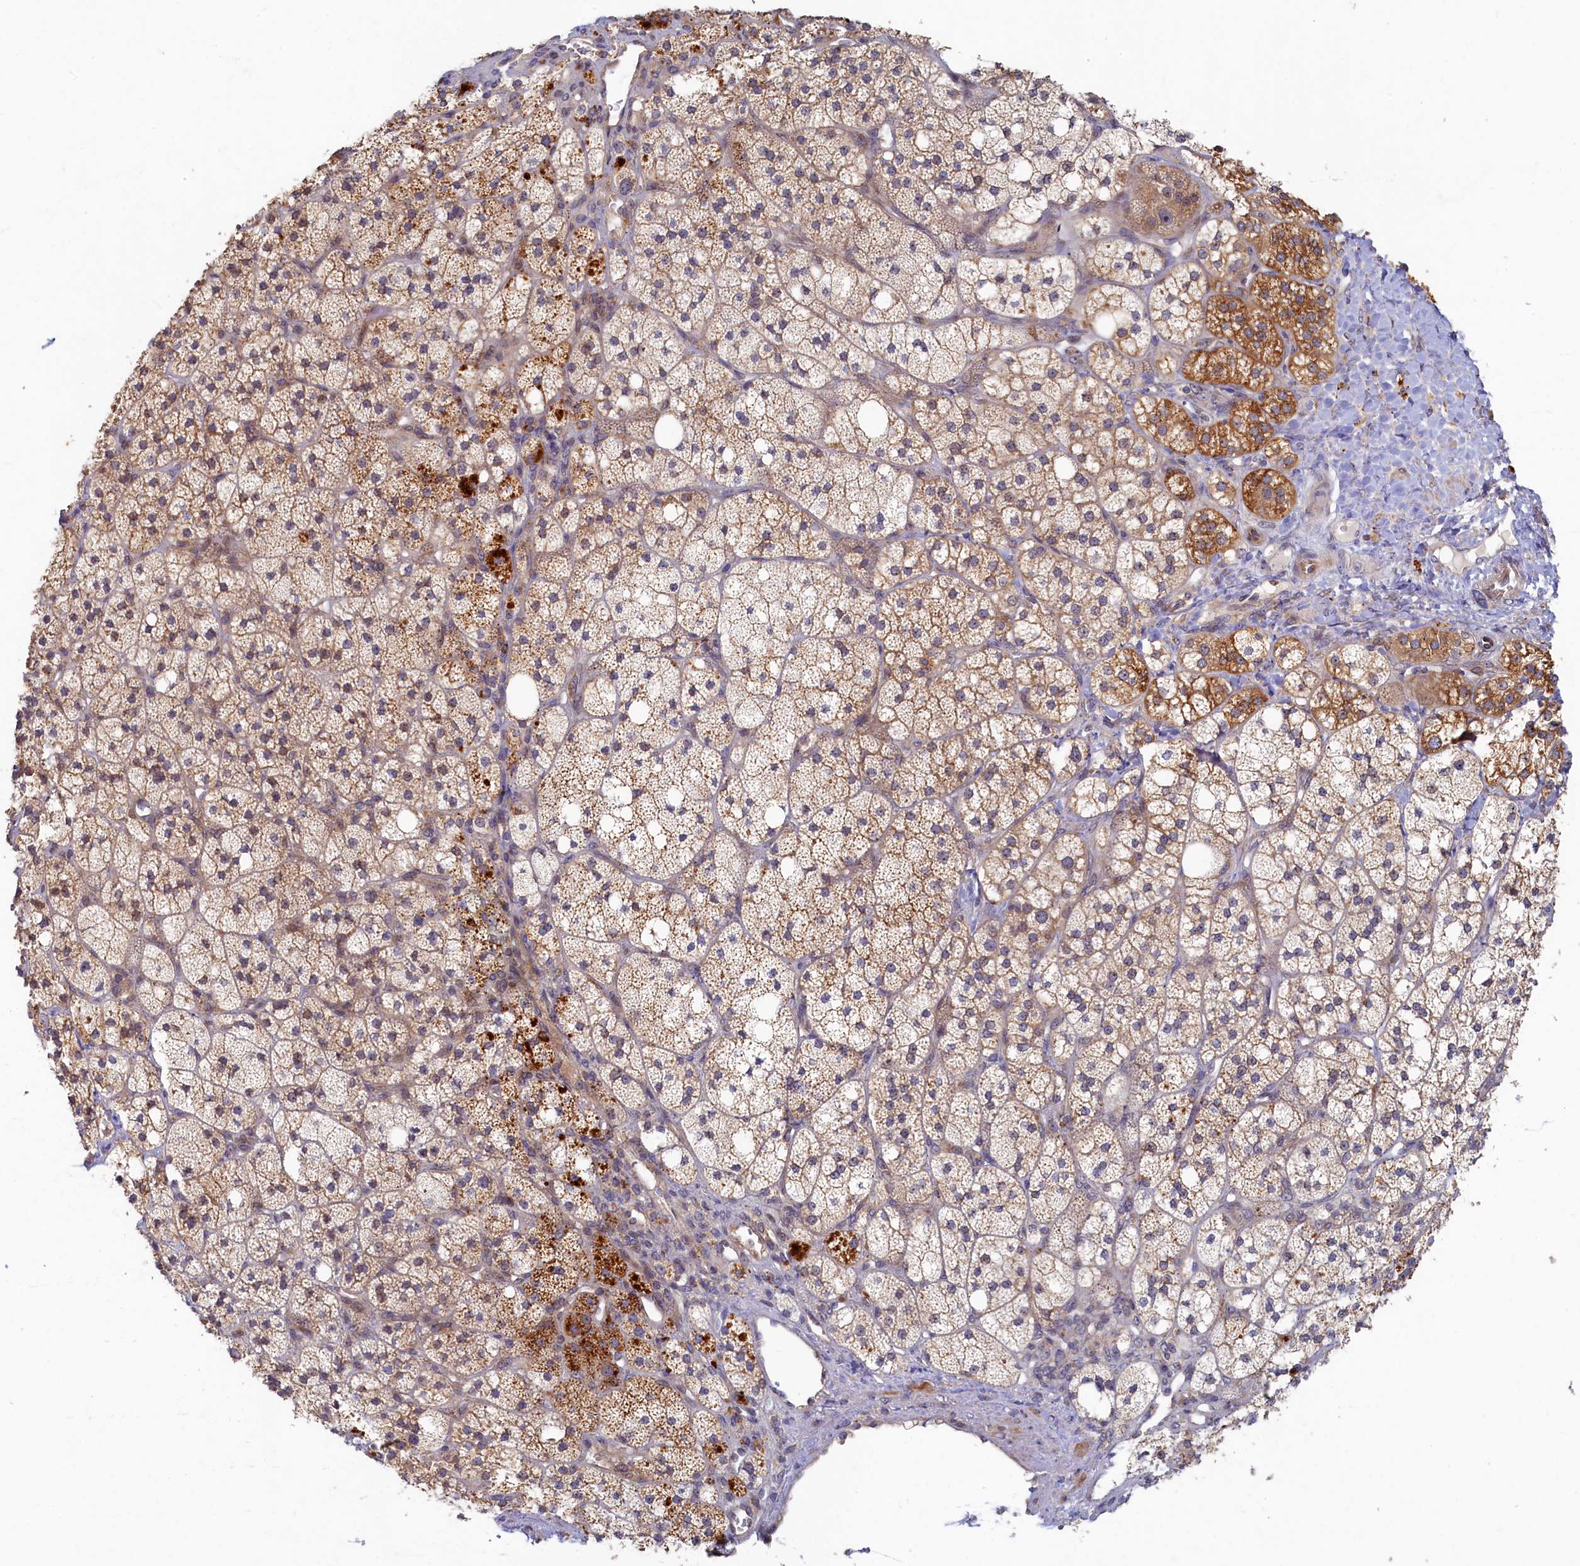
{"staining": {"intensity": "moderate", "quantity": "25%-75%", "location": "cytoplasmic/membranous"}, "tissue": "adrenal gland", "cell_type": "Glandular cells", "image_type": "normal", "snomed": [{"axis": "morphology", "description": "Normal tissue, NOS"}, {"axis": "topography", "description": "Adrenal gland"}], "caption": "Immunohistochemical staining of normal adrenal gland demonstrates medium levels of moderate cytoplasmic/membranous expression in approximately 25%-75% of glandular cells. (Stains: DAB (3,3'-diaminobenzidine) in brown, nuclei in blue, Microscopy: brightfield microscopy at high magnification).", "gene": "CEP20", "patient": {"sex": "male", "age": 61}}